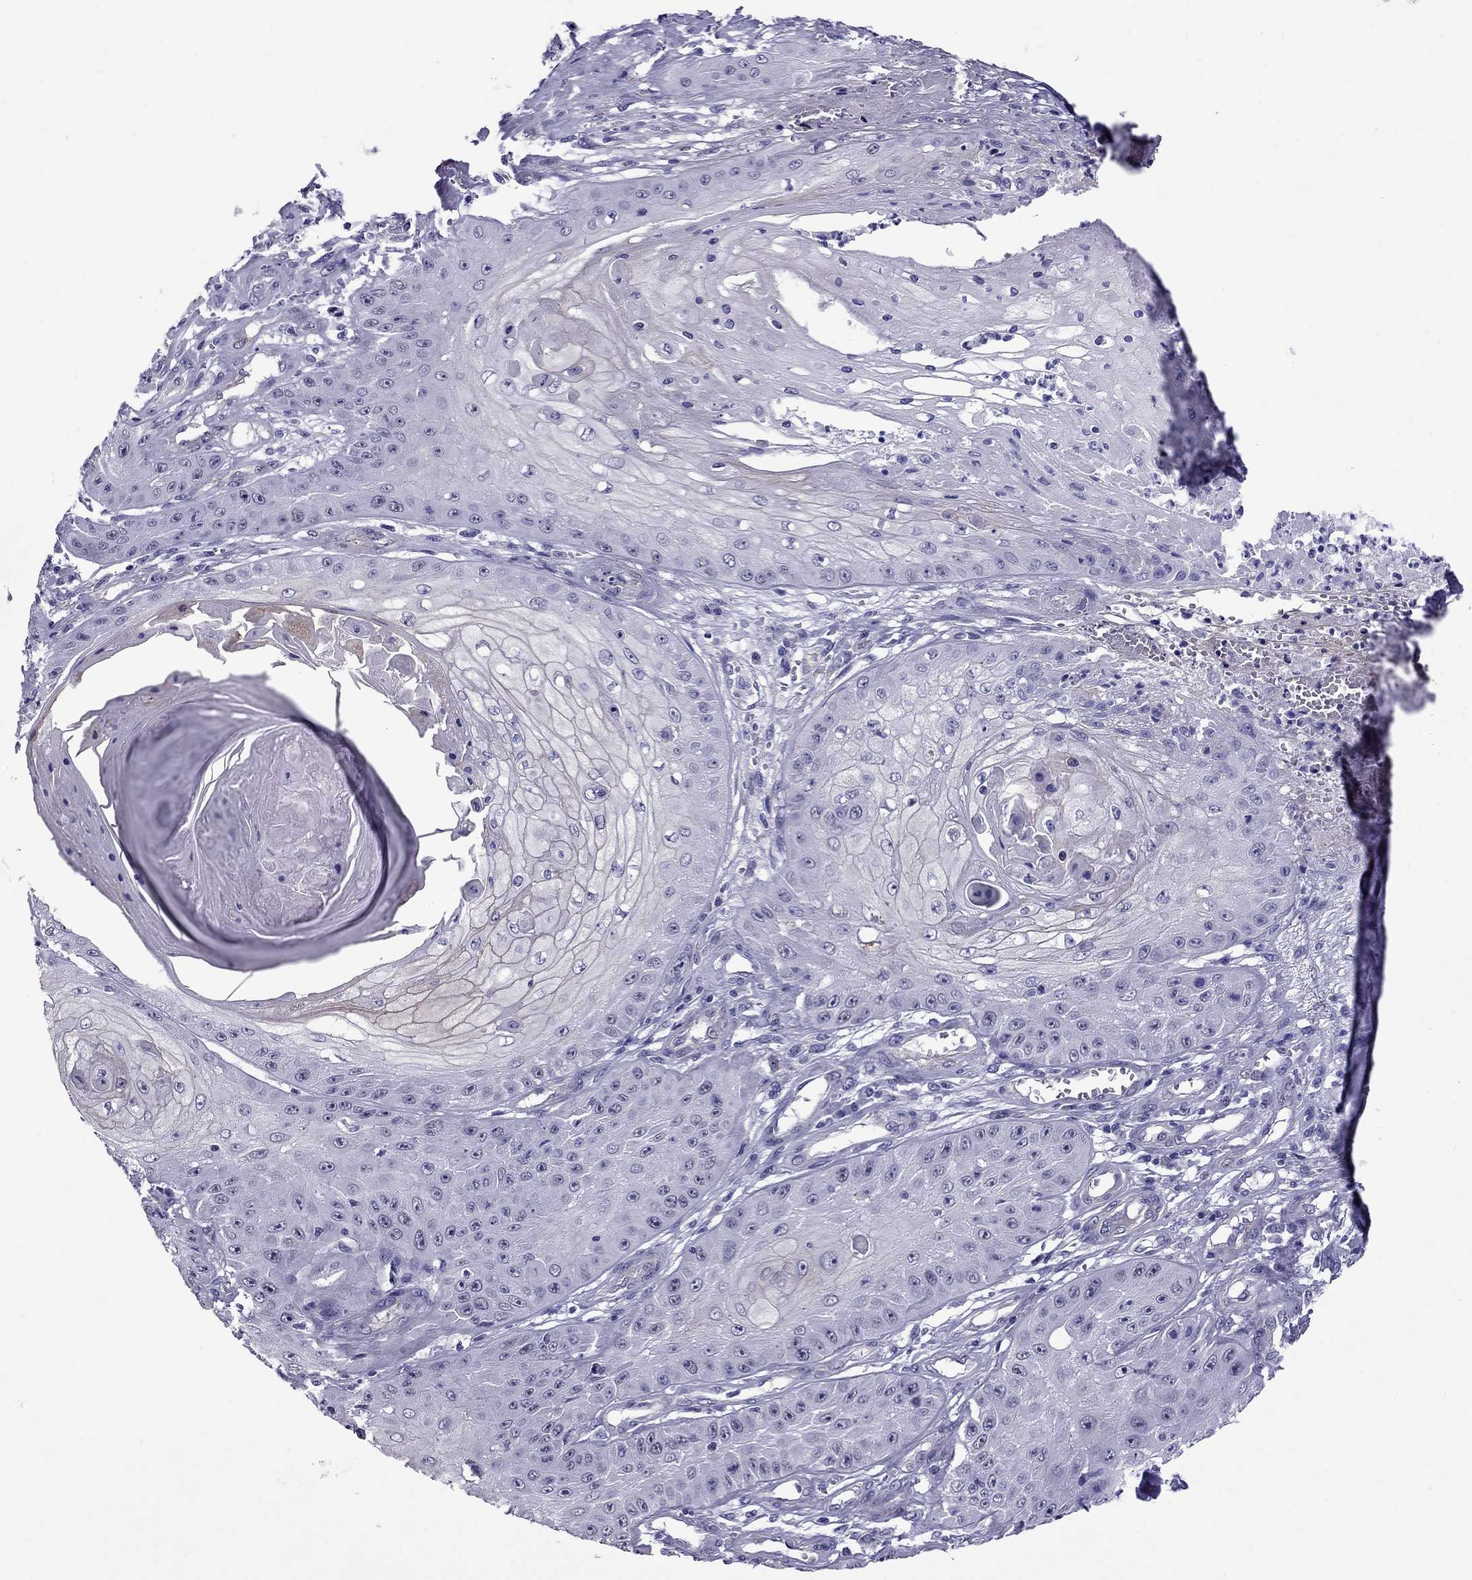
{"staining": {"intensity": "negative", "quantity": "none", "location": "none"}, "tissue": "skin cancer", "cell_type": "Tumor cells", "image_type": "cancer", "snomed": [{"axis": "morphology", "description": "Squamous cell carcinoma, NOS"}, {"axis": "topography", "description": "Skin"}], "caption": "A micrograph of human skin squamous cell carcinoma is negative for staining in tumor cells.", "gene": "CHRNA5", "patient": {"sex": "male", "age": 70}}